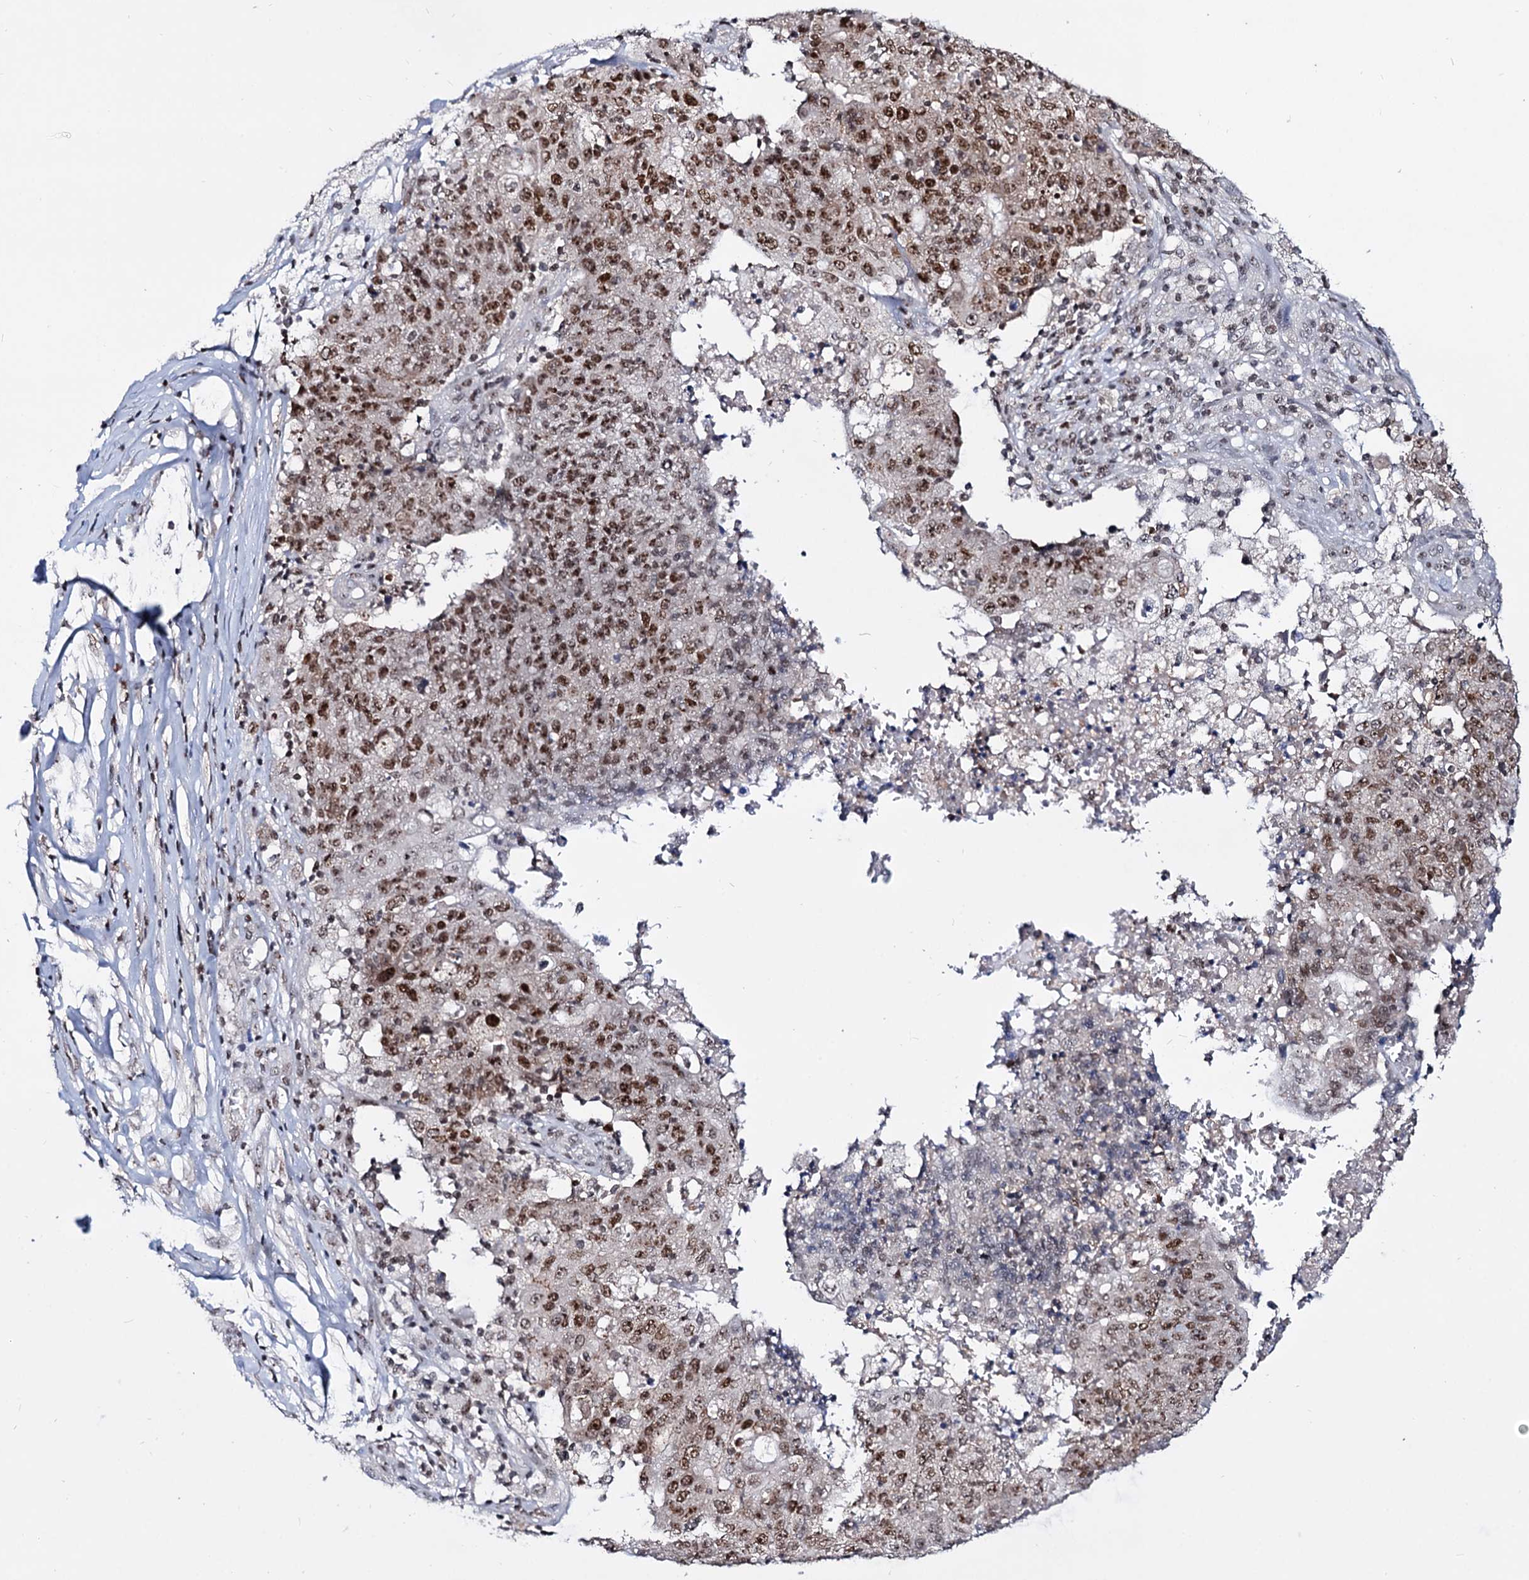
{"staining": {"intensity": "moderate", "quantity": ">75%", "location": "nuclear"}, "tissue": "ovarian cancer", "cell_type": "Tumor cells", "image_type": "cancer", "snomed": [{"axis": "morphology", "description": "Carcinoma, endometroid"}, {"axis": "topography", "description": "Ovary"}], "caption": "Human ovarian endometroid carcinoma stained with a brown dye exhibits moderate nuclear positive positivity in about >75% of tumor cells.", "gene": "SMCHD1", "patient": {"sex": "female", "age": 42}}